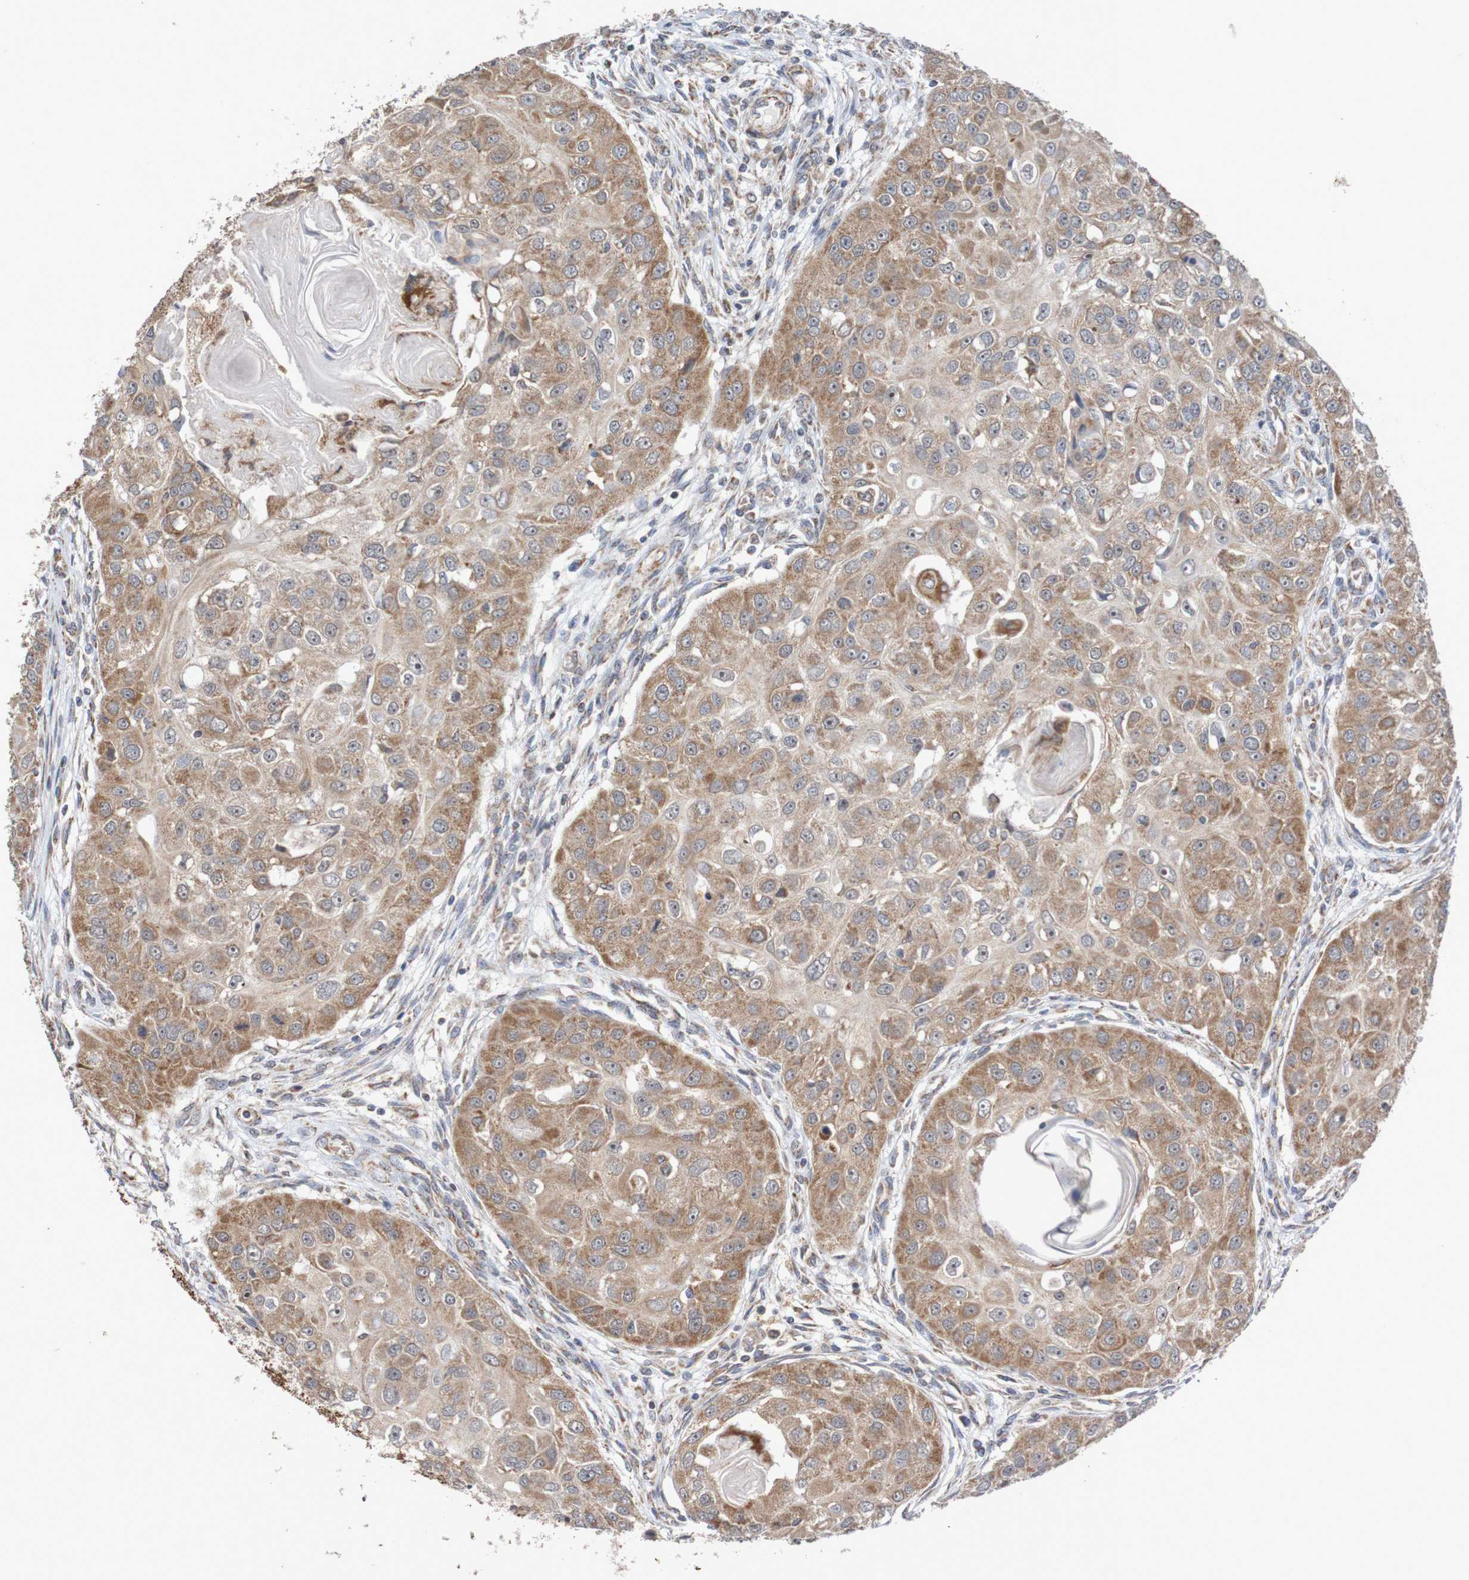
{"staining": {"intensity": "weak", "quantity": ">75%", "location": "cytoplasmic/membranous"}, "tissue": "head and neck cancer", "cell_type": "Tumor cells", "image_type": "cancer", "snomed": [{"axis": "morphology", "description": "Normal tissue, NOS"}, {"axis": "morphology", "description": "Squamous cell carcinoma, NOS"}, {"axis": "topography", "description": "Skeletal muscle"}, {"axis": "topography", "description": "Head-Neck"}], "caption": "Head and neck cancer stained with DAB (3,3'-diaminobenzidine) immunohistochemistry (IHC) exhibits low levels of weak cytoplasmic/membranous staining in about >75% of tumor cells.", "gene": "DVL1", "patient": {"sex": "male", "age": 51}}